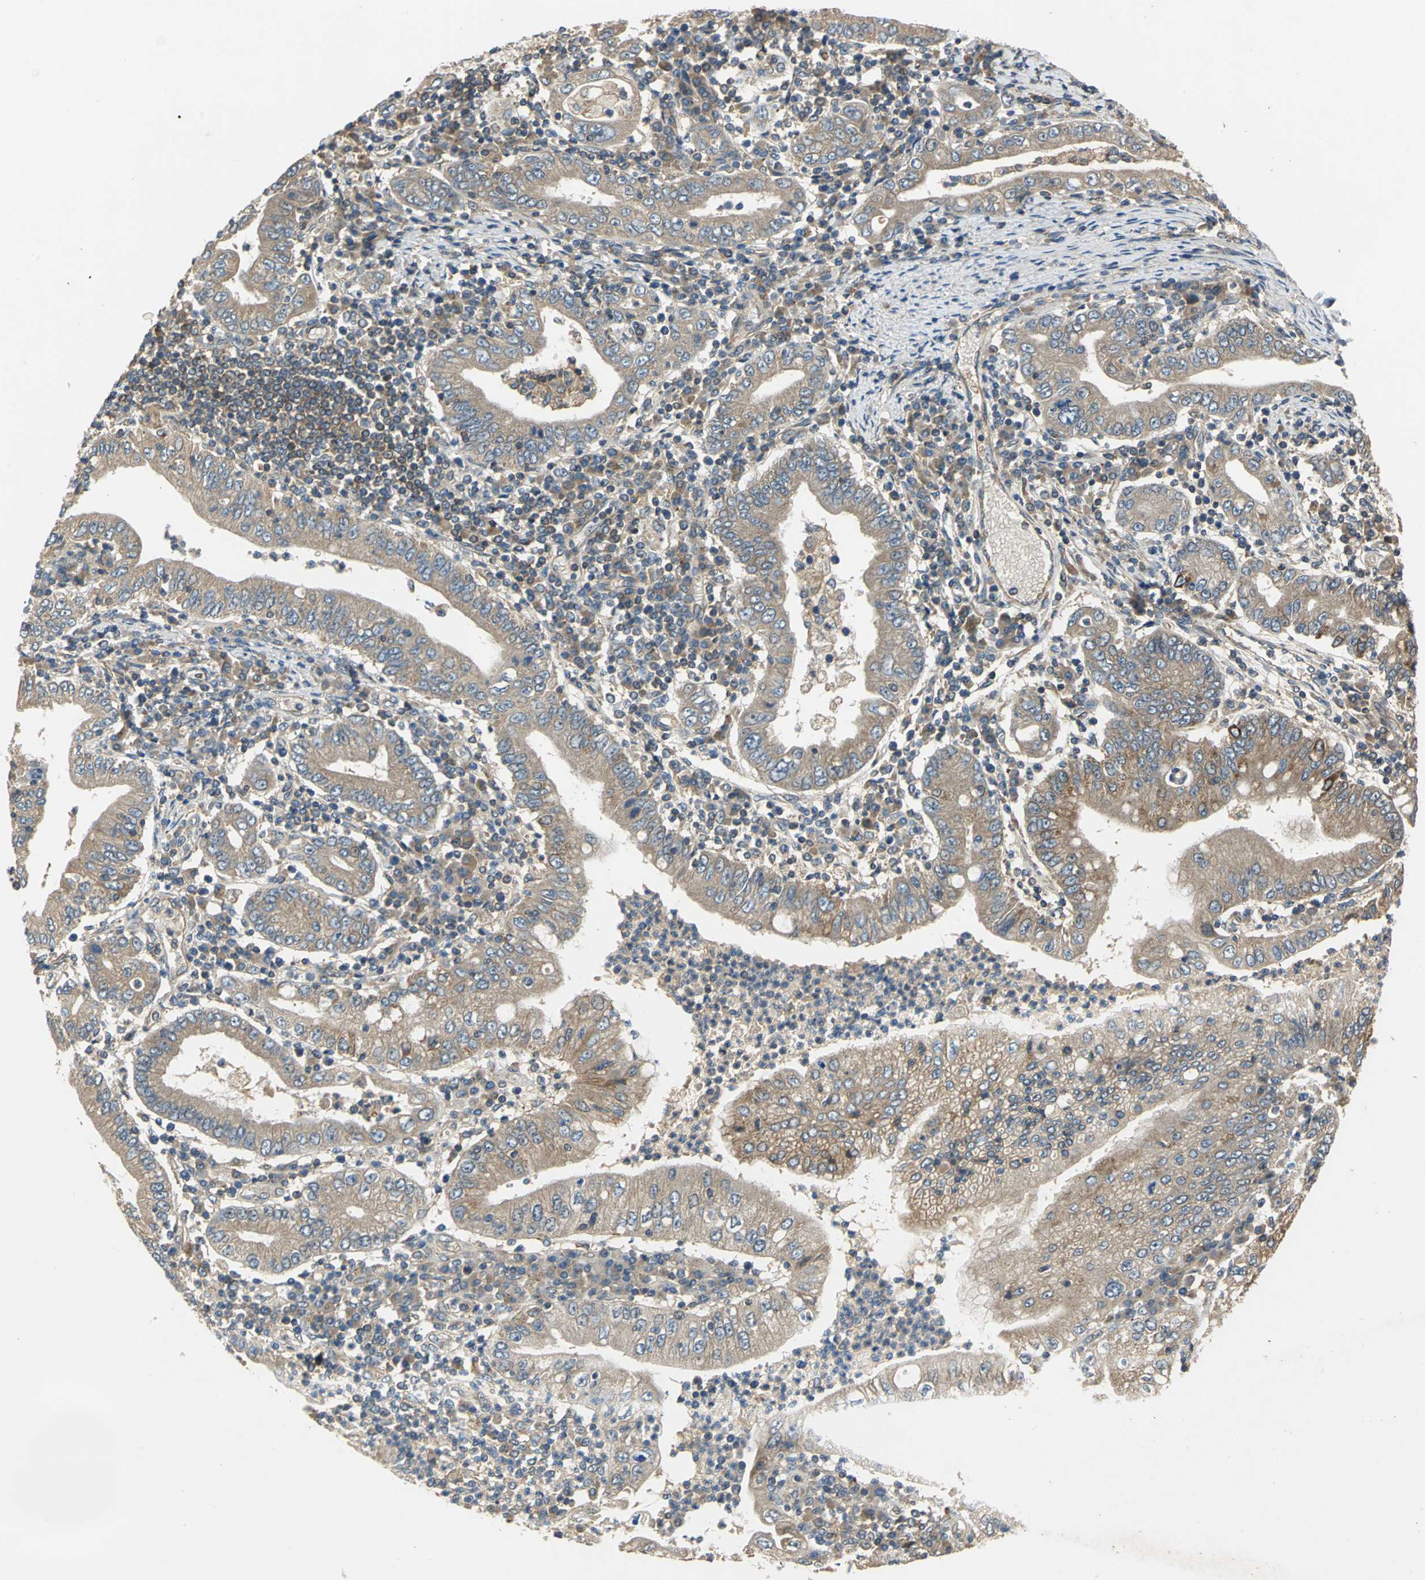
{"staining": {"intensity": "moderate", "quantity": ">75%", "location": "cytoplasmic/membranous"}, "tissue": "stomach cancer", "cell_type": "Tumor cells", "image_type": "cancer", "snomed": [{"axis": "morphology", "description": "Normal tissue, NOS"}, {"axis": "morphology", "description": "Adenocarcinoma, NOS"}, {"axis": "topography", "description": "Esophagus"}, {"axis": "topography", "description": "Stomach, upper"}, {"axis": "topography", "description": "Peripheral nerve tissue"}], "caption": "Immunohistochemistry (IHC) histopathology image of neoplastic tissue: human adenocarcinoma (stomach) stained using immunohistochemistry shows medium levels of moderate protein expression localized specifically in the cytoplasmic/membranous of tumor cells, appearing as a cytoplasmic/membranous brown color.", "gene": "EMCN", "patient": {"sex": "male", "age": 62}}